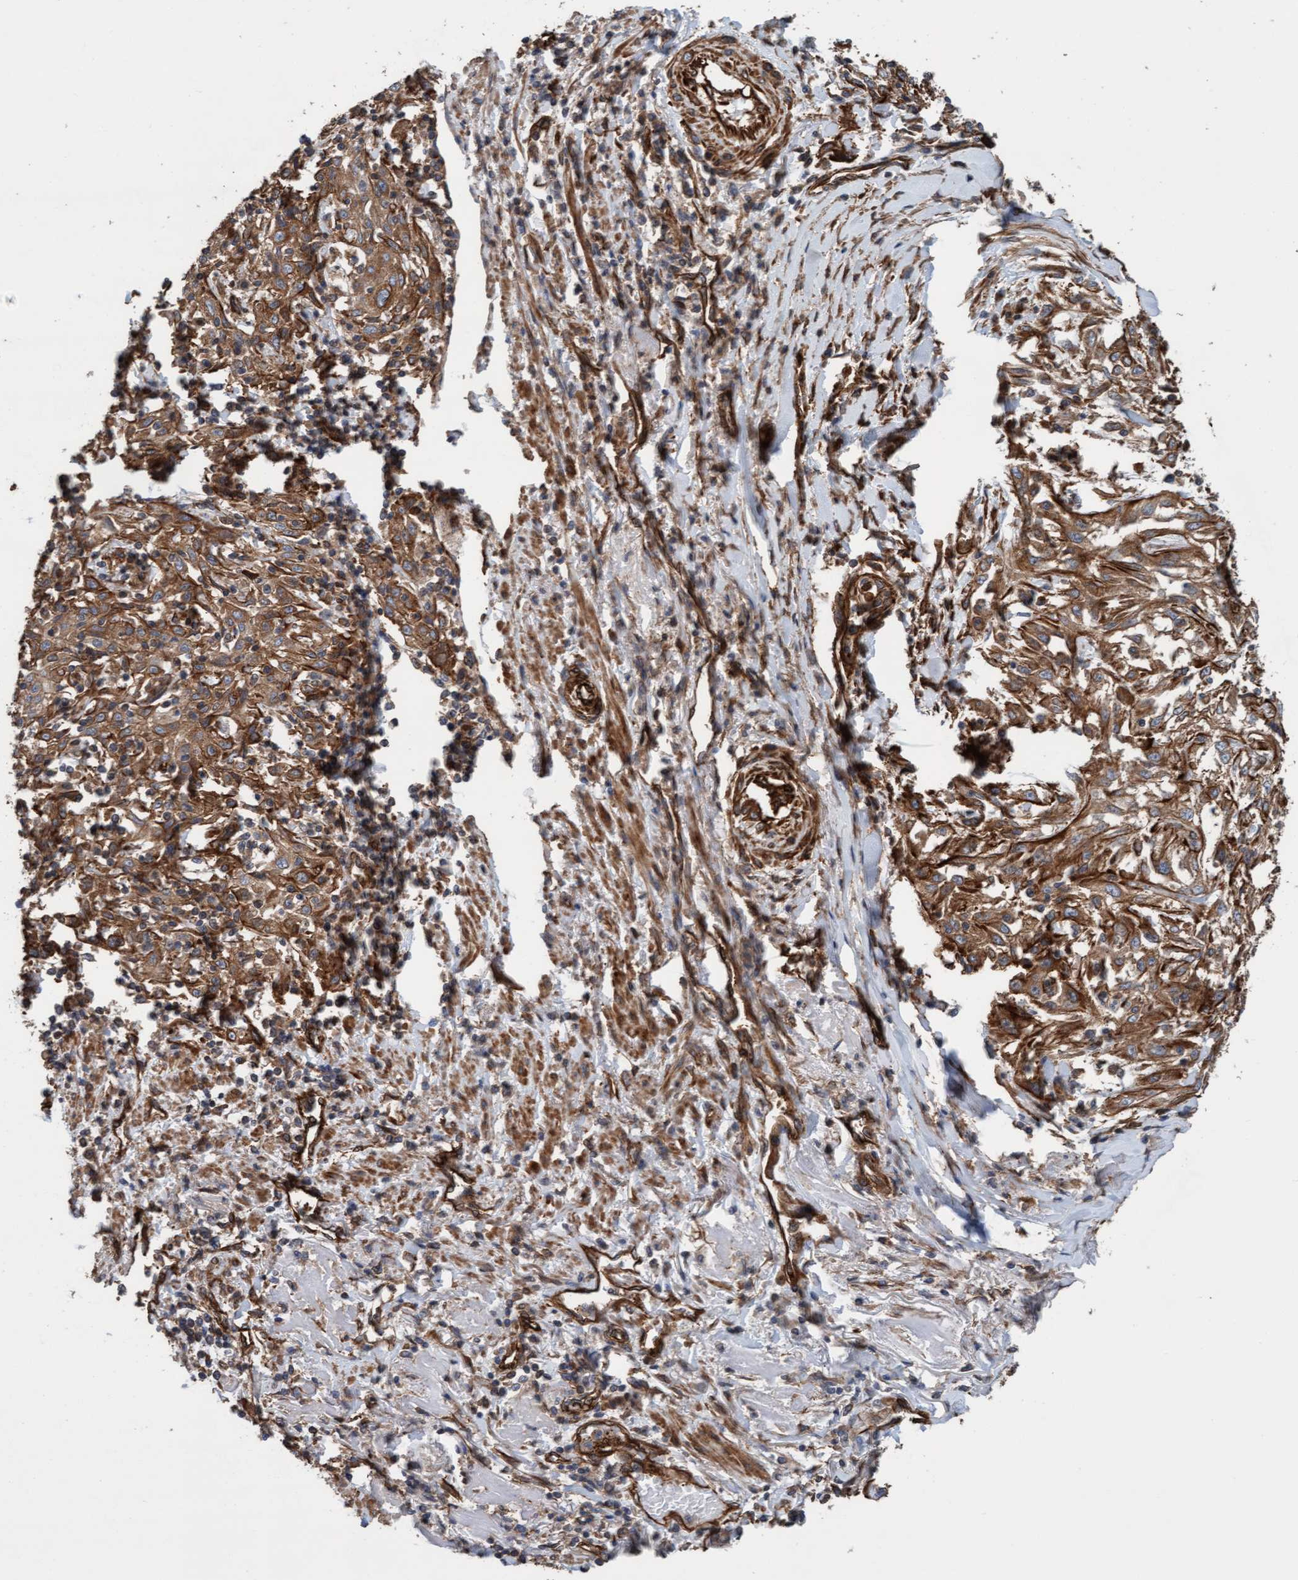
{"staining": {"intensity": "moderate", "quantity": ">75%", "location": "cytoplasmic/membranous"}, "tissue": "skin cancer", "cell_type": "Tumor cells", "image_type": "cancer", "snomed": [{"axis": "morphology", "description": "Squamous cell carcinoma, NOS"}, {"axis": "morphology", "description": "Squamous cell carcinoma, metastatic, NOS"}, {"axis": "topography", "description": "Skin"}, {"axis": "topography", "description": "Lymph node"}], "caption": "An image showing moderate cytoplasmic/membranous staining in approximately >75% of tumor cells in skin cancer (metastatic squamous cell carcinoma), as visualized by brown immunohistochemical staining.", "gene": "STXBP4", "patient": {"sex": "male", "age": 75}}